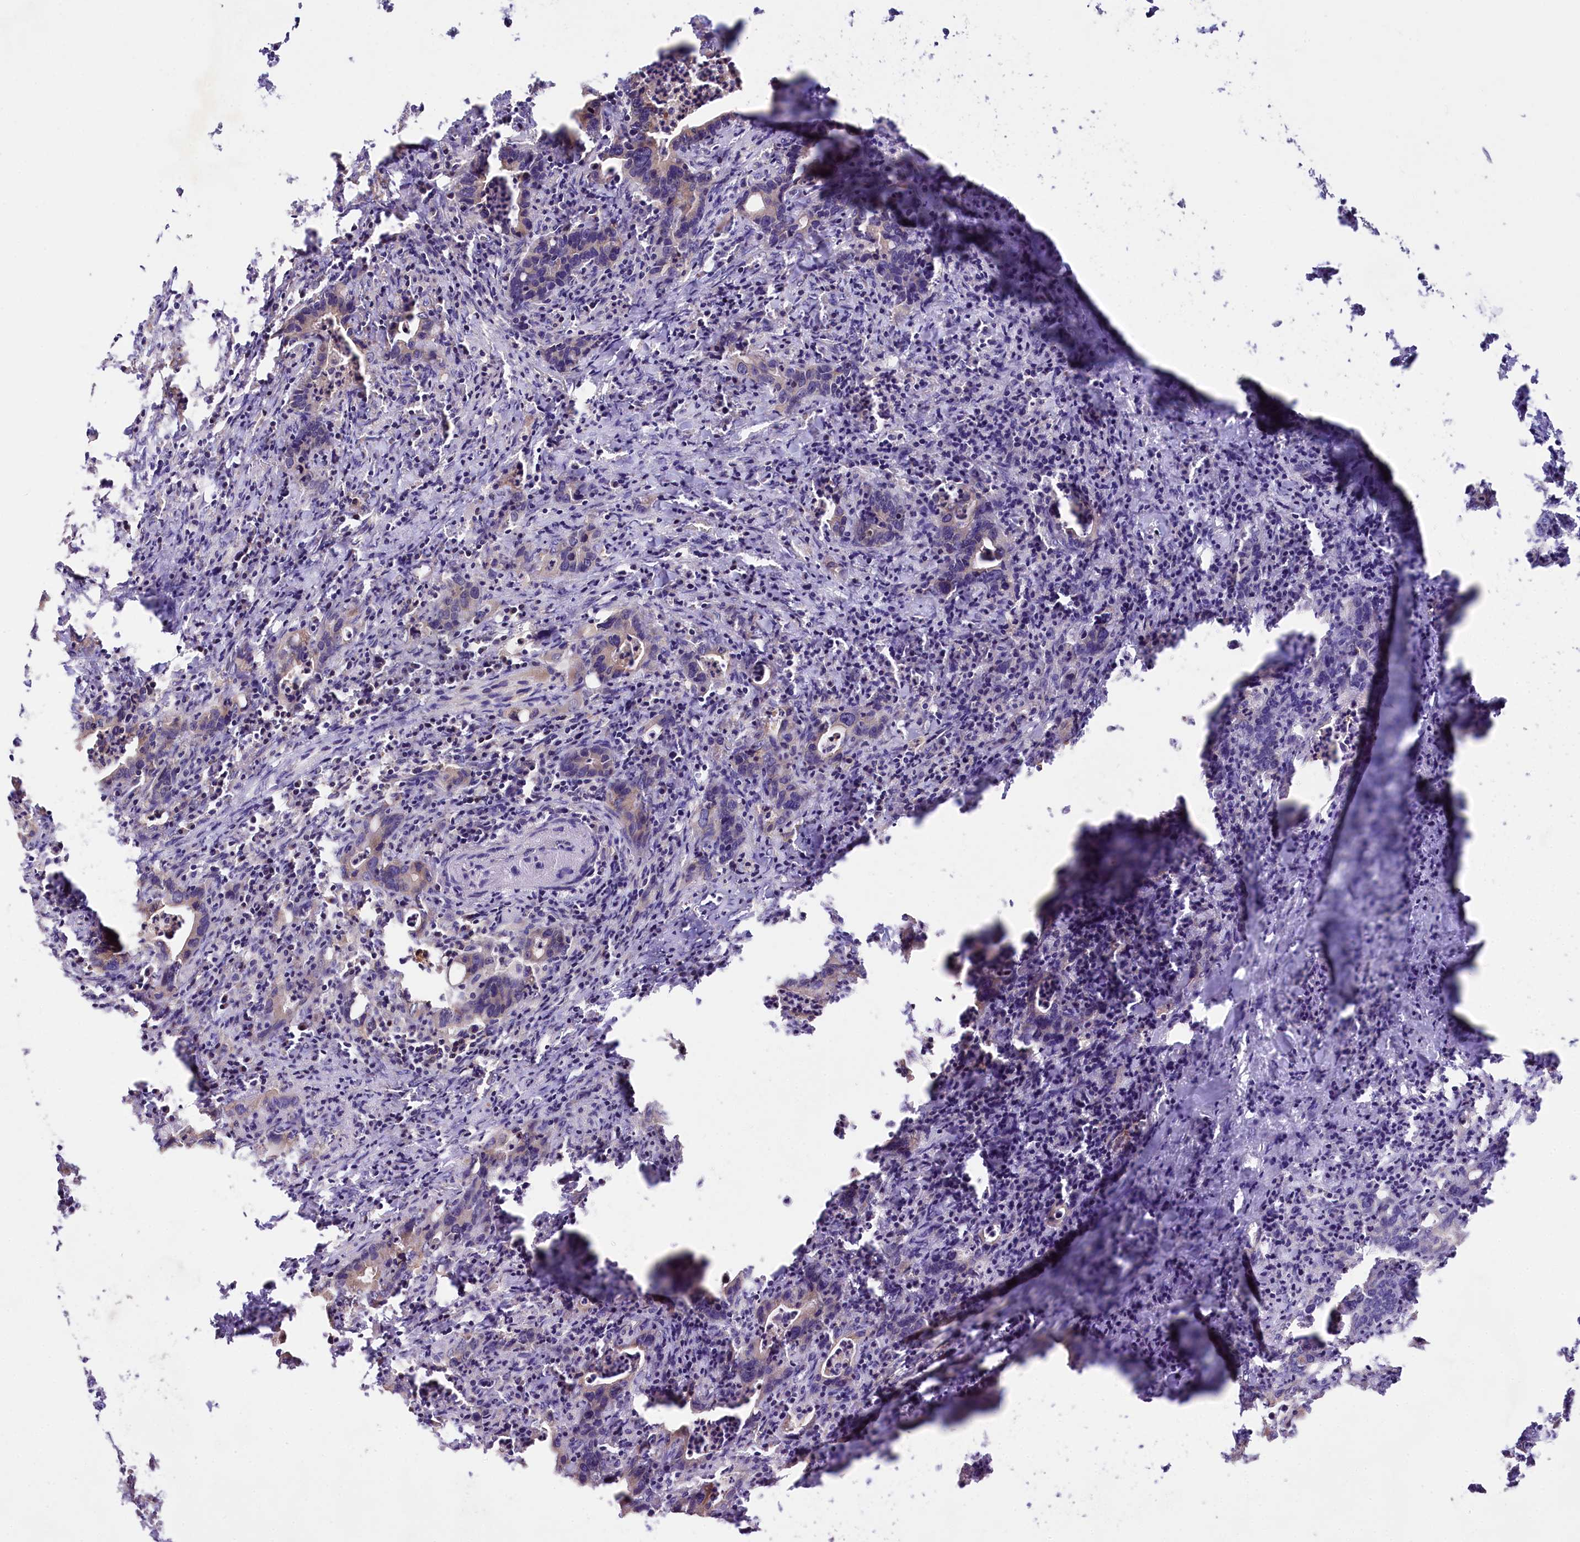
{"staining": {"intensity": "weak", "quantity": "25%-75%", "location": "cytoplasmic/membranous"}, "tissue": "colorectal cancer", "cell_type": "Tumor cells", "image_type": "cancer", "snomed": [{"axis": "morphology", "description": "Adenocarcinoma, NOS"}, {"axis": "topography", "description": "Colon"}], "caption": "Brown immunohistochemical staining in colorectal adenocarcinoma exhibits weak cytoplasmic/membranous positivity in about 25%-75% of tumor cells. The staining was performed using DAB (3,3'-diaminobenzidine) to visualize the protein expression in brown, while the nuclei were stained in blue with hematoxylin (Magnification: 20x).", "gene": "CEP295", "patient": {"sex": "female", "age": 75}}